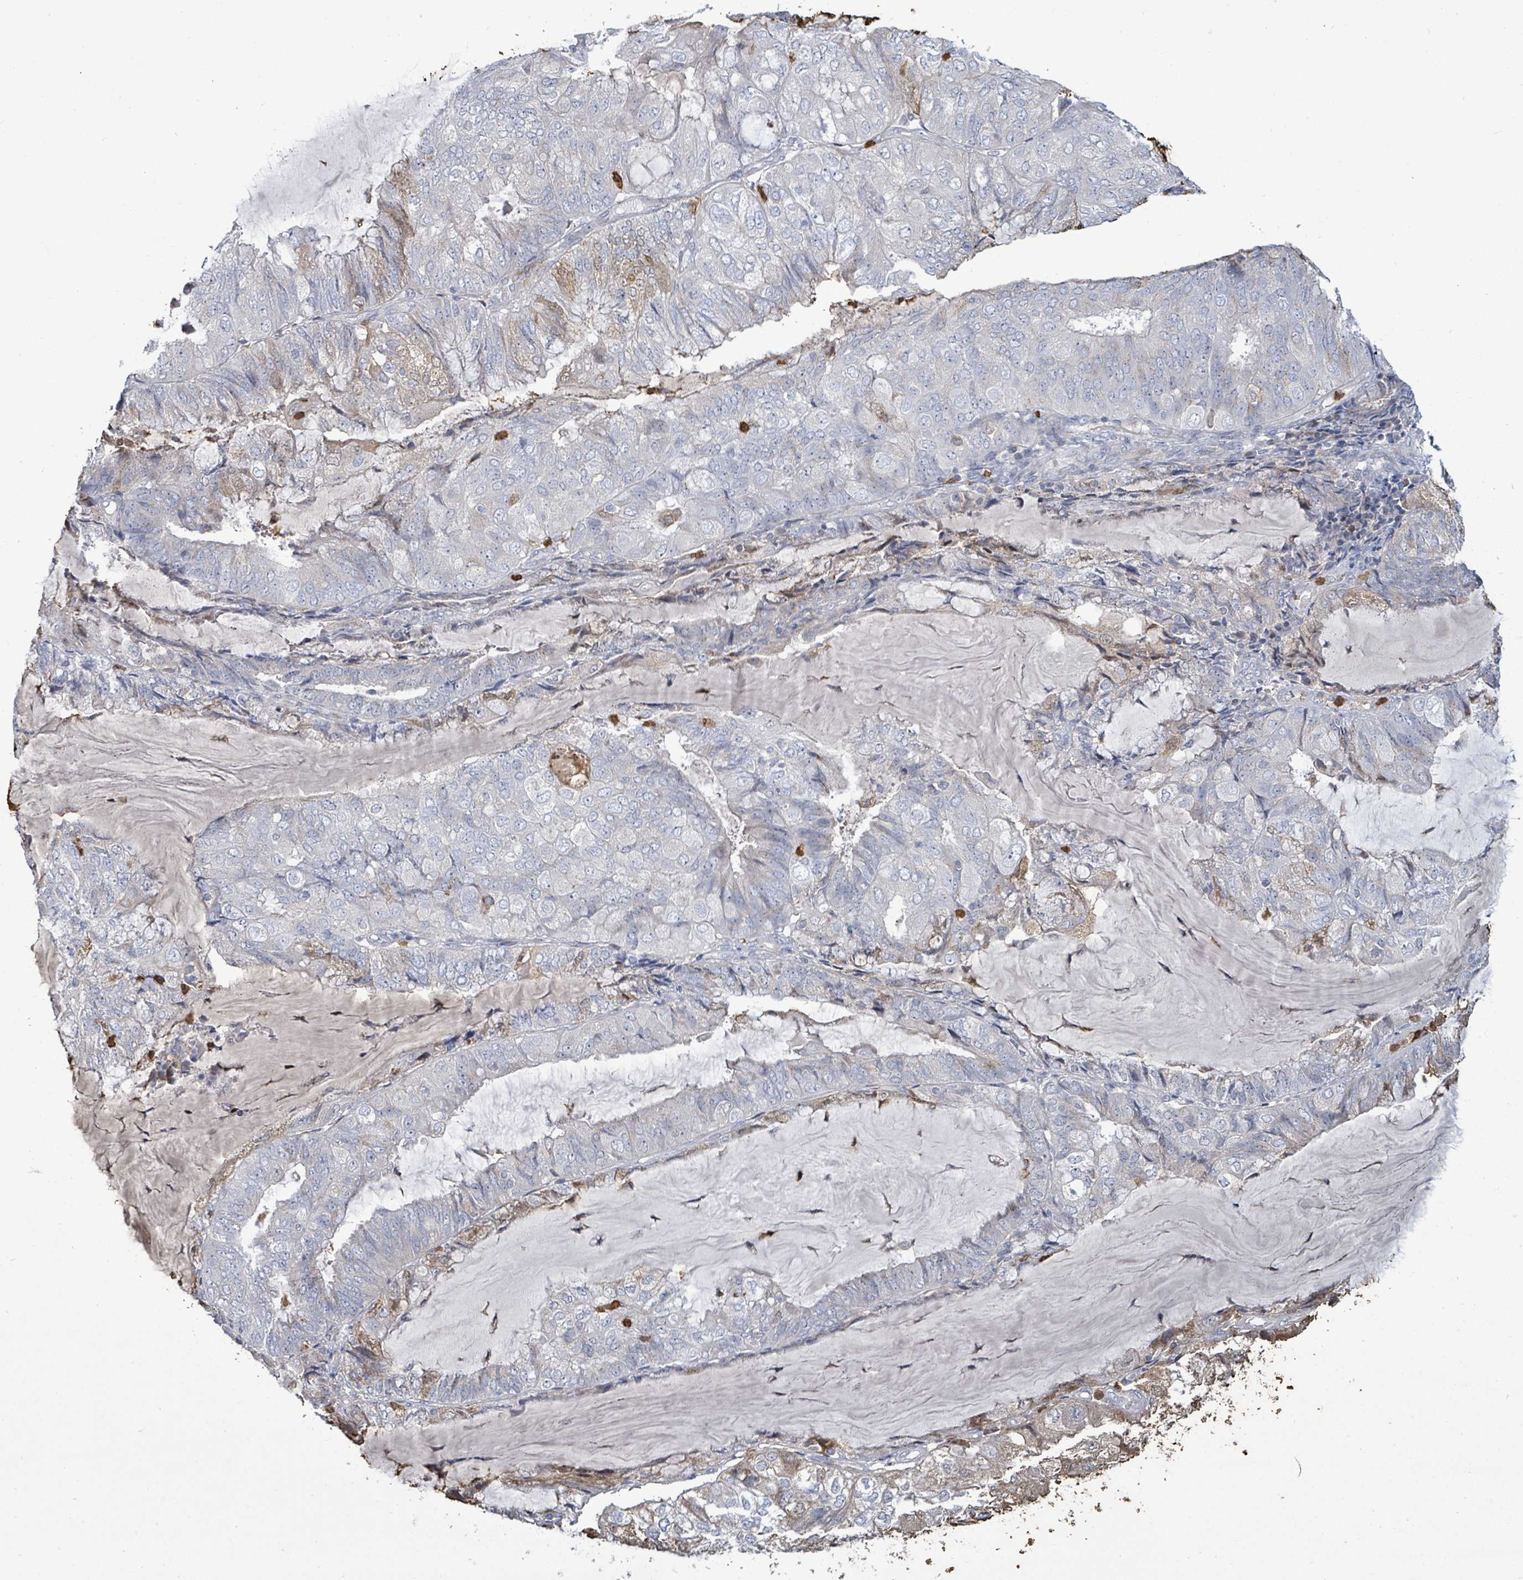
{"staining": {"intensity": "negative", "quantity": "none", "location": "none"}, "tissue": "endometrial cancer", "cell_type": "Tumor cells", "image_type": "cancer", "snomed": [{"axis": "morphology", "description": "Adenocarcinoma, NOS"}, {"axis": "topography", "description": "Endometrium"}], "caption": "There is no significant staining in tumor cells of endometrial cancer.", "gene": "FAM210A", "patient": {"sex": "female", "age": 81}}